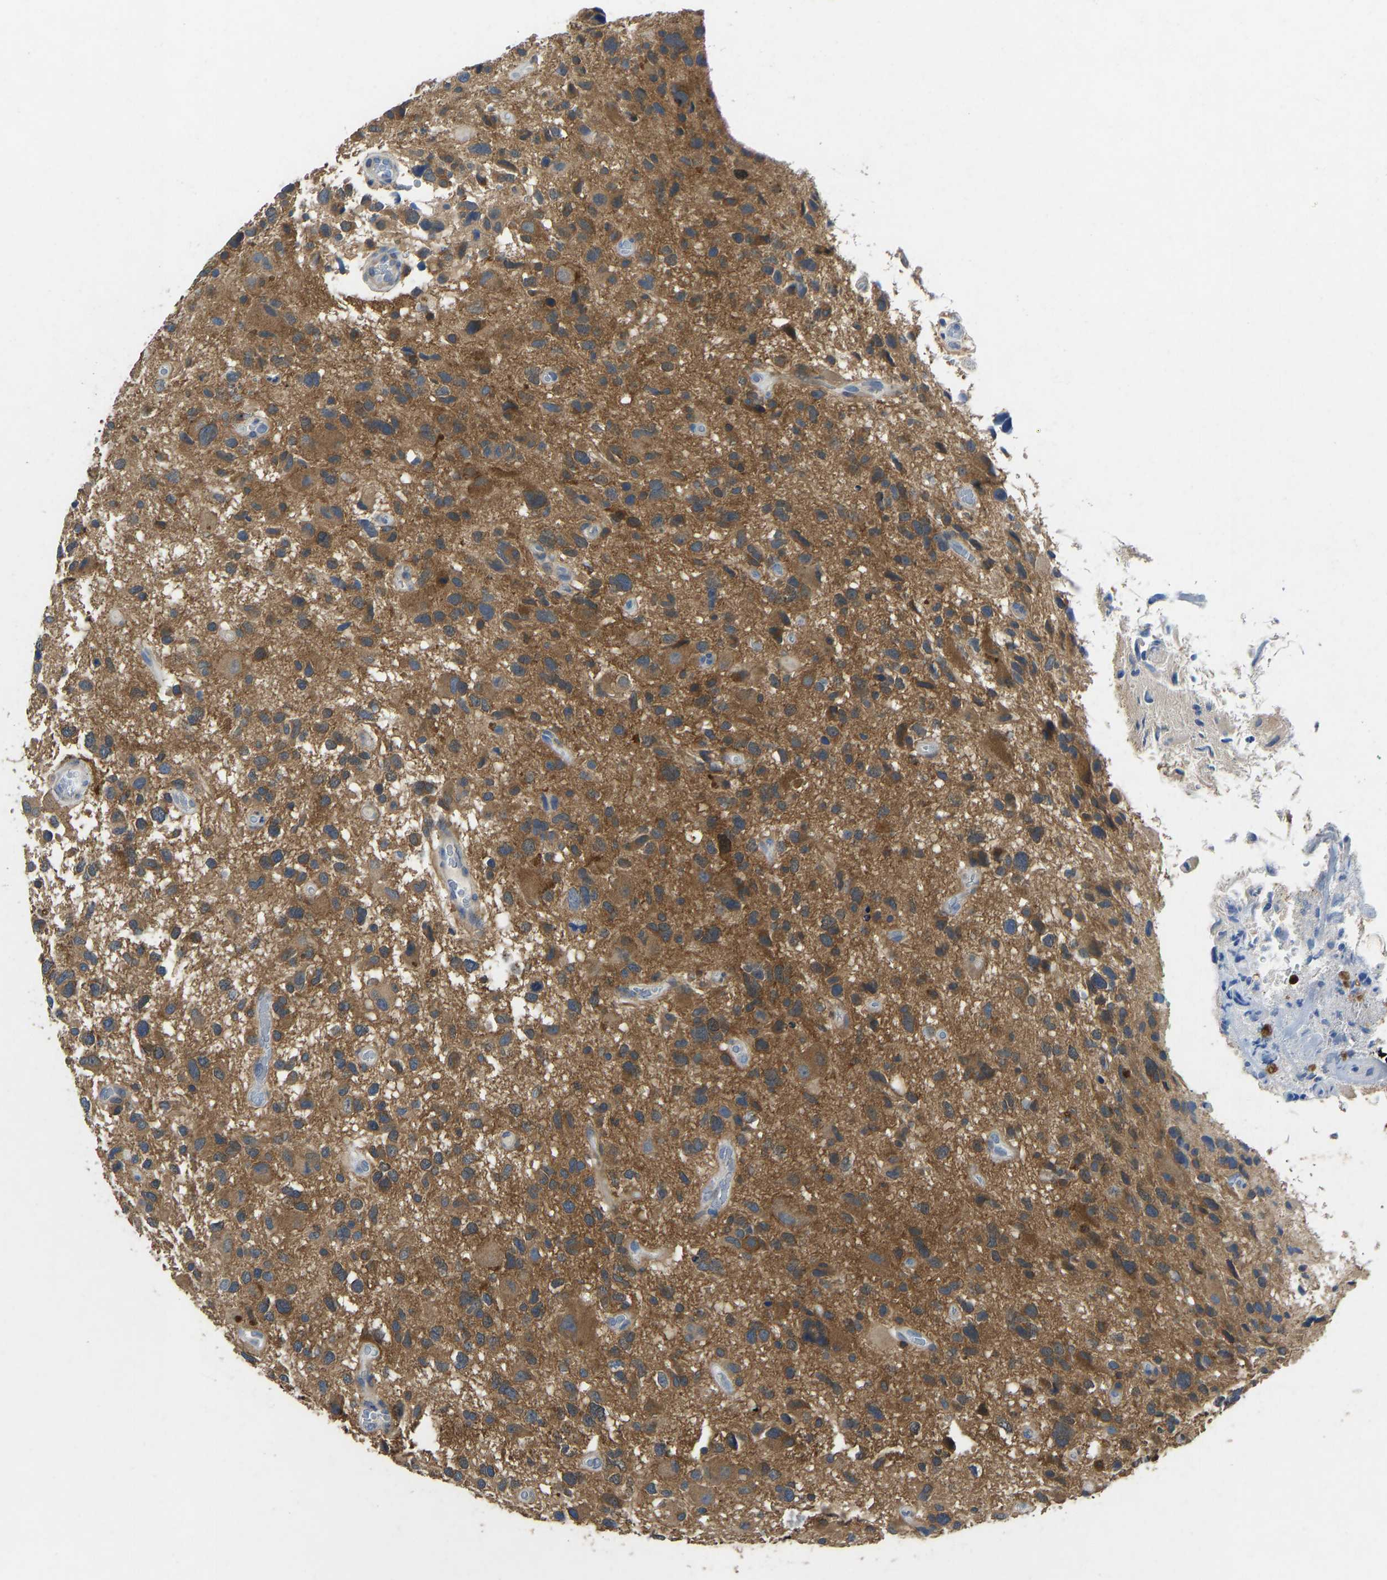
{"staining": {"intensity": "moderate", "quantity": ">75%", "location": "cytoplasmic/membranous"}, "tissue": "glioma", "cell_type": "Tumor cells", "image_type": "cancer", "snomed": [{"axis": "morphology", "description": "Glioma, malignant, High grade"}, {"axis": "topography", "description": "Brain"}], "caption": "Immunohistochemical staining of human malignant glioma (high-grade) shows moderate cytoplasmic/membranous protein staining in approximately >75% of tumor cells.", "gene": "NDRG3", "patient": {"sex": "male", "age": 33}}